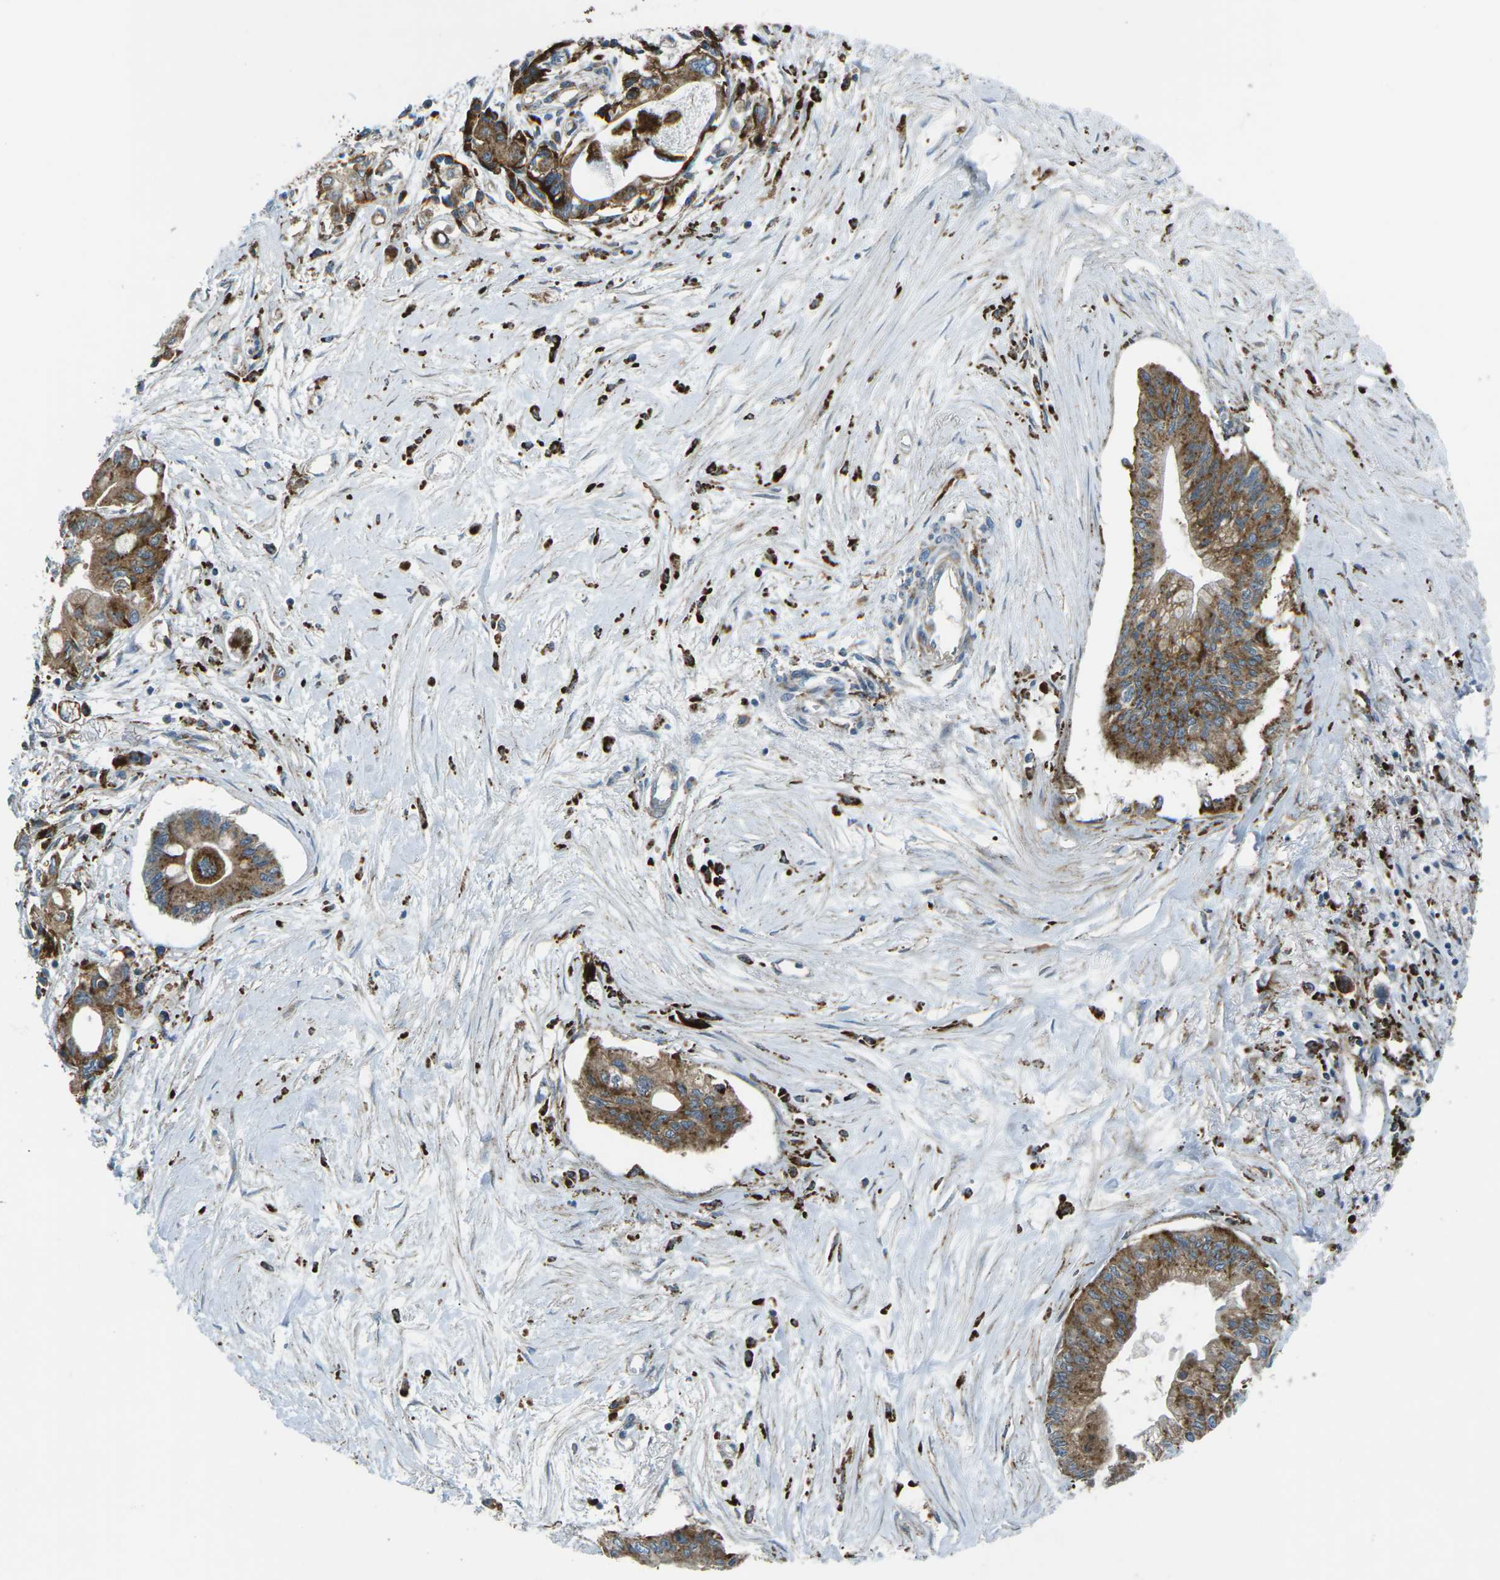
{"staining": {"intensity": "strong", "quantity": ">75%", "location": "cytoplasmic/membranous"}, "tissue": "pancreatic cancer", "cell_type": "Tumor cells", "image_type": "cancer", "snomed": [{"axis": "morphology", "description": "Adenocarcinoma, NOS"}, {"axis": "topography", "description": "Pancreas"}], "caption": "Tumor cells display high levels of strong cytoplasmic/membranous expression in about >75% of cells in pancreatic cancer (adenocarcinoma).", "gene": "CDK17", "patient": {"sex": "female", "age": 77}}